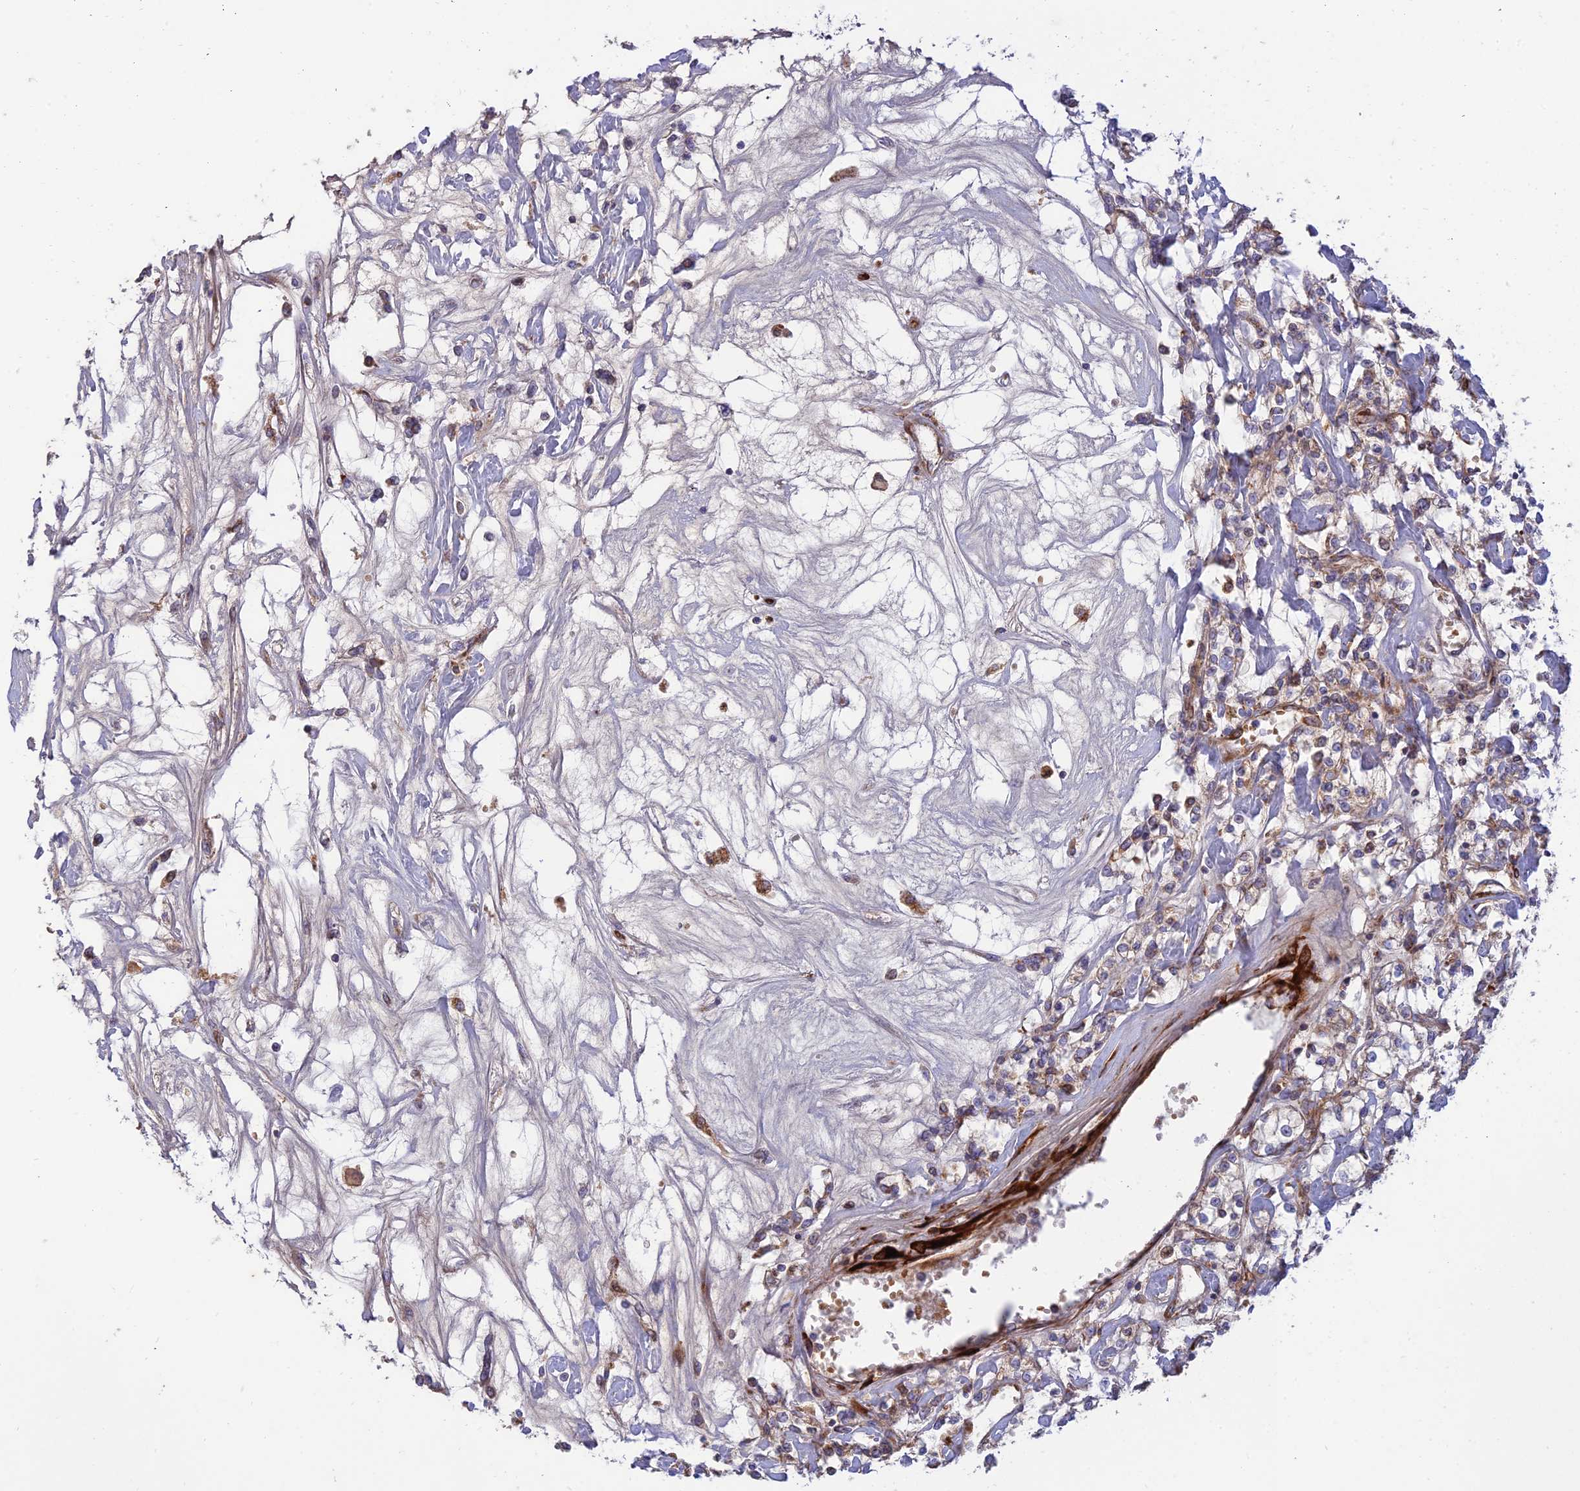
{"staining": {"intensity": "weak", "quantity": ">75%", "location": "cytoplasmic/membranous"}, "tissue": "renal cancer", "cell_type": "Tumor cells", "image_type": "cancer", "snomed": [{"axis": "morphology", "description": "Adenocarcinoma, NOS"}, {"axis": "topography", "description": "Kidney"}], "caption": "Immunohistochemical staining of human renal cancer exhibits low levels of weak cytoplasmic/membranous protein expression in about >75% of tumor cells. Nuclei are stained in blue.", "gene": "RCN3", "patient": {"sex": "female", "age": 59}}